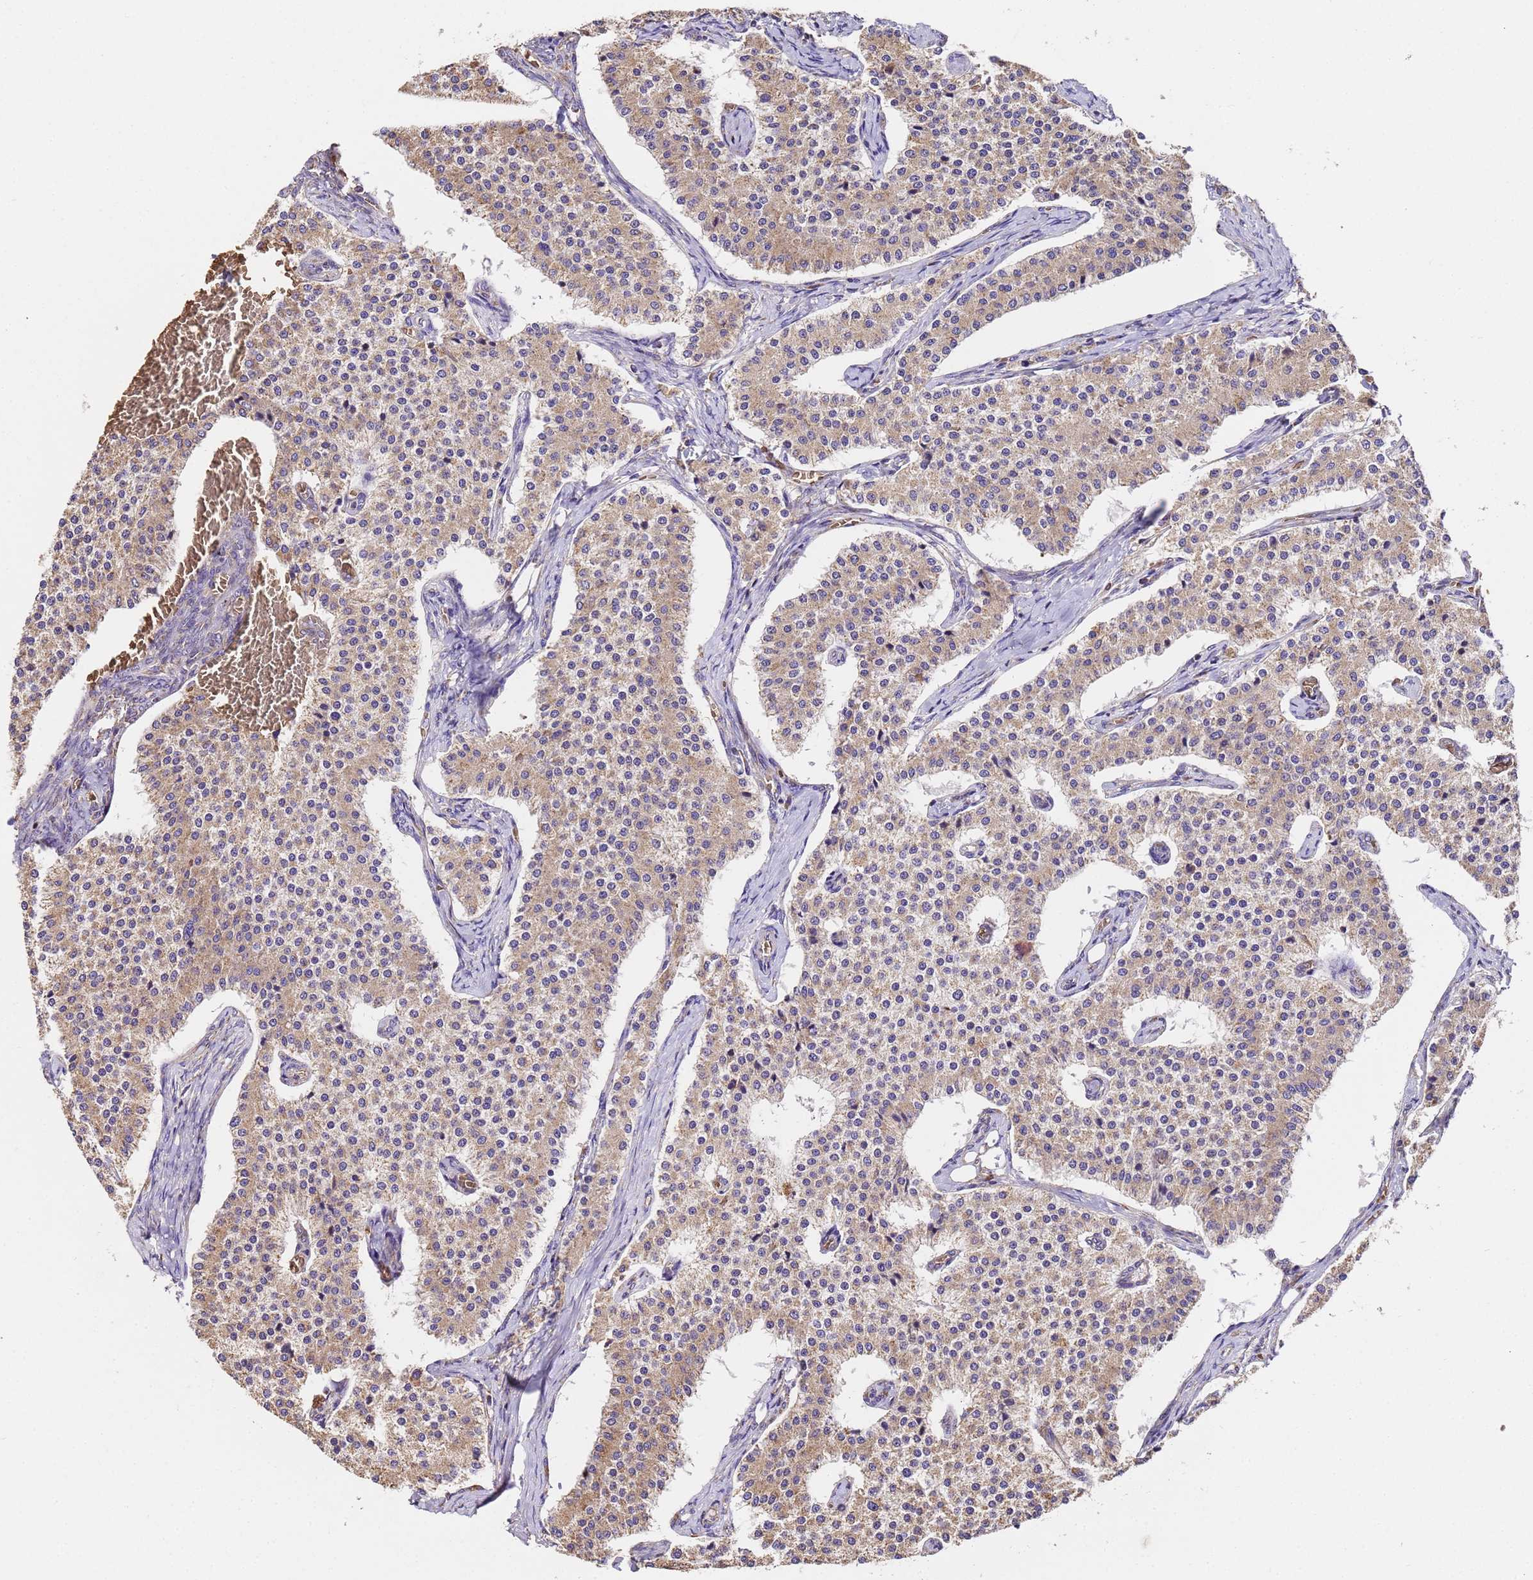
{"staining": {"intensity": "moderate", "quantity": ">75%", "location": "cytoplasmic/membranous"}, "tissue": "carcinoid", "cell_type": "Tumor cells", "image_type": "cancer", "snomed": [{"axis": "morphology", "description": "Carcinoid, malignant, NOS"}, {"axis": "topography", "description": "Colon"}], "caption": "Human malignant carcinoid stained with a protein marker displays moderate staining in tumor cells.", "gene": "LRRIQ1", "patient": {"sex": "female", "age": 52}}